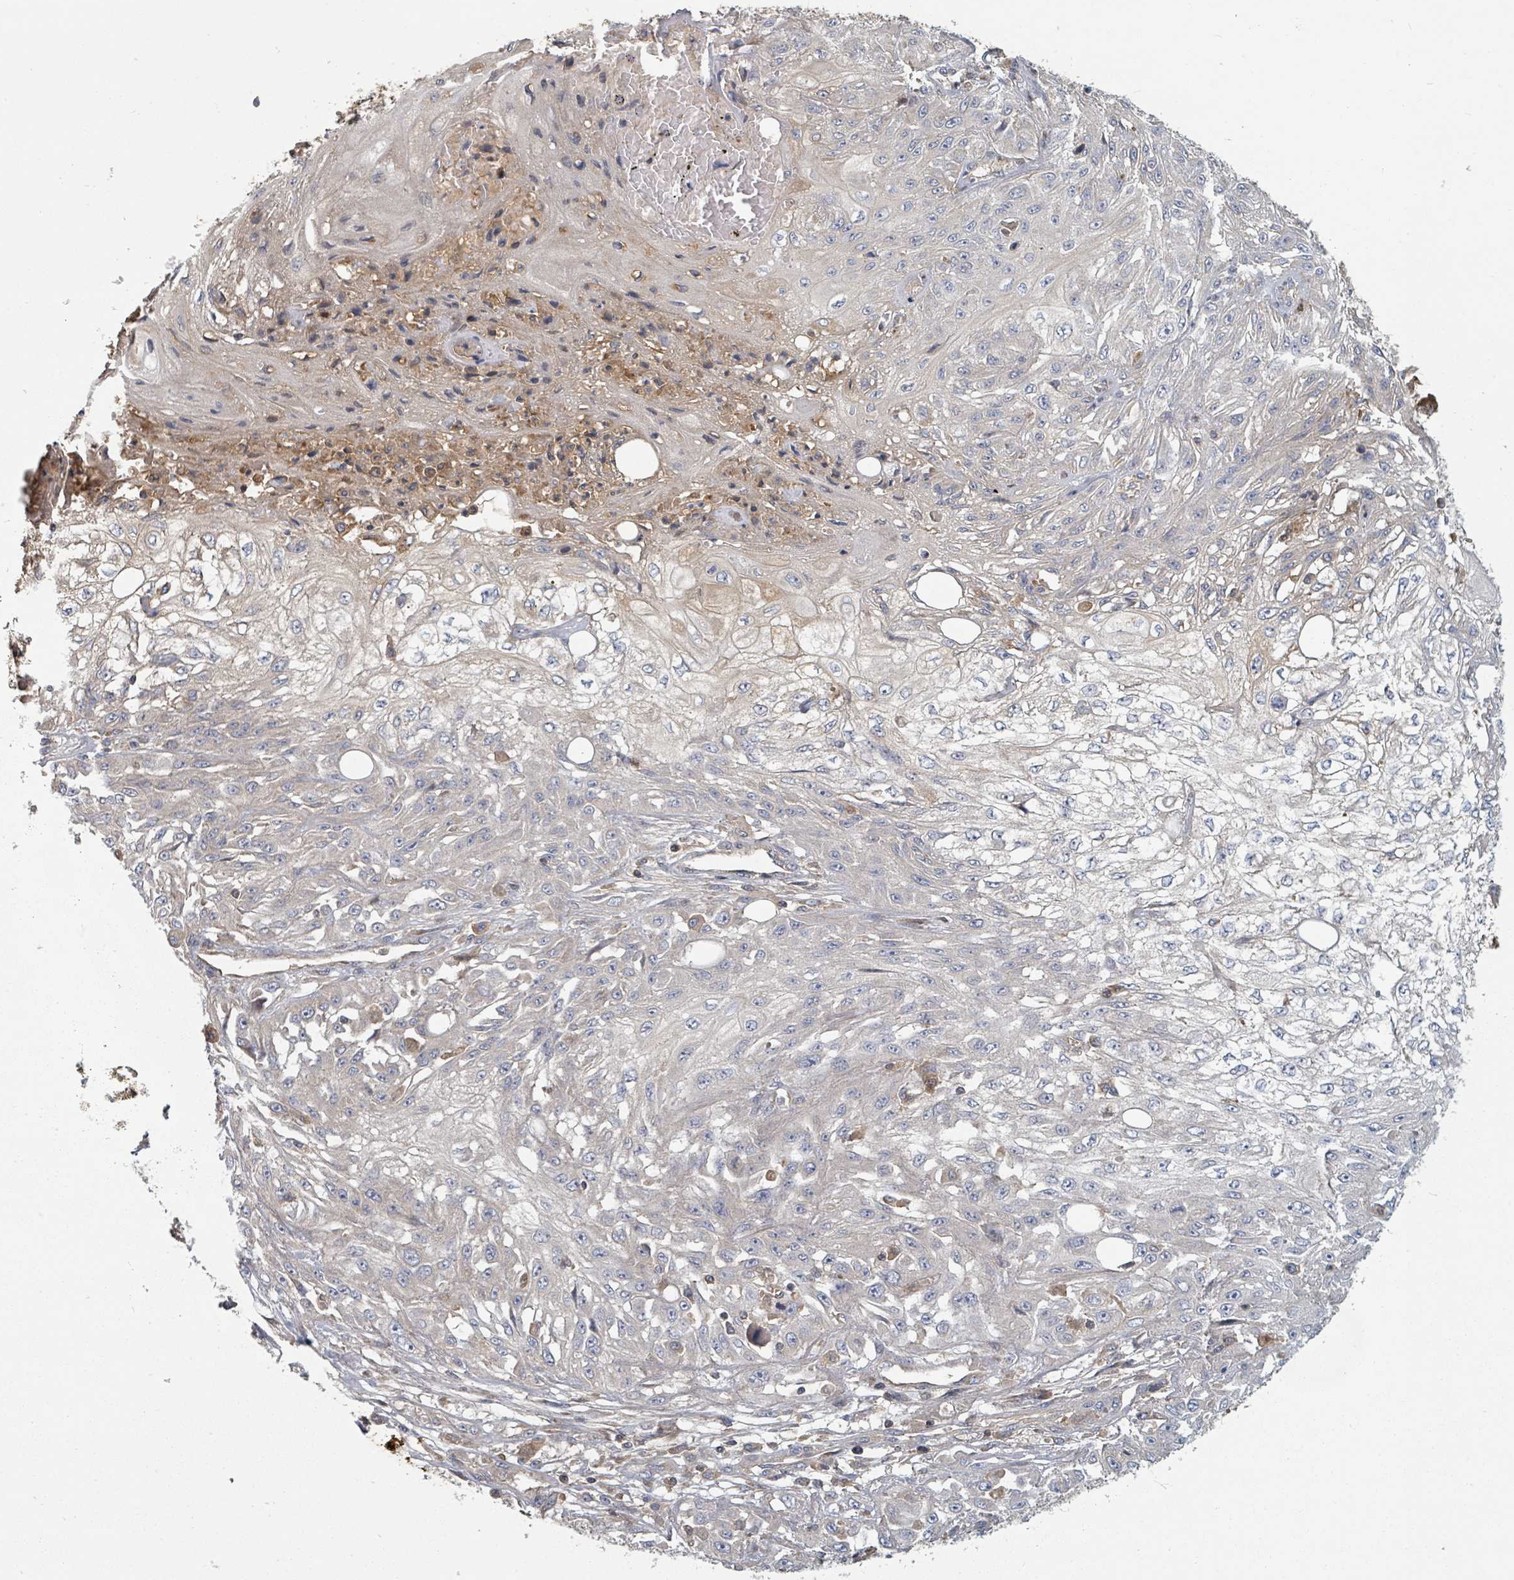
{"staining": {"intensity": "negative", "quantity": "none", "location": "none"}, "tissue": "skin cancer", "cell_type": "Tumor cells", "image_type": "cancer", "snomed": [{"axis": "morphology", "description": "Squamous cell carcinoma, NOS"}, {"axis": "morphology", "description": "Squamous cell carcinoma, metastatic, NOS"}, {"axis": "topography", "description": "Skin"}, {"axis": "topography", "description": "Lymph node"}], "caption": "DAB (3,3'-diaminobenzidine) immunohistochemical staining of skin cancer (metastatic squamous cell carcinoma) exhibits no significant positivity in tumor cells.", "gene": "GABBR1", "patient": {"sex": "male", "age": 75}}